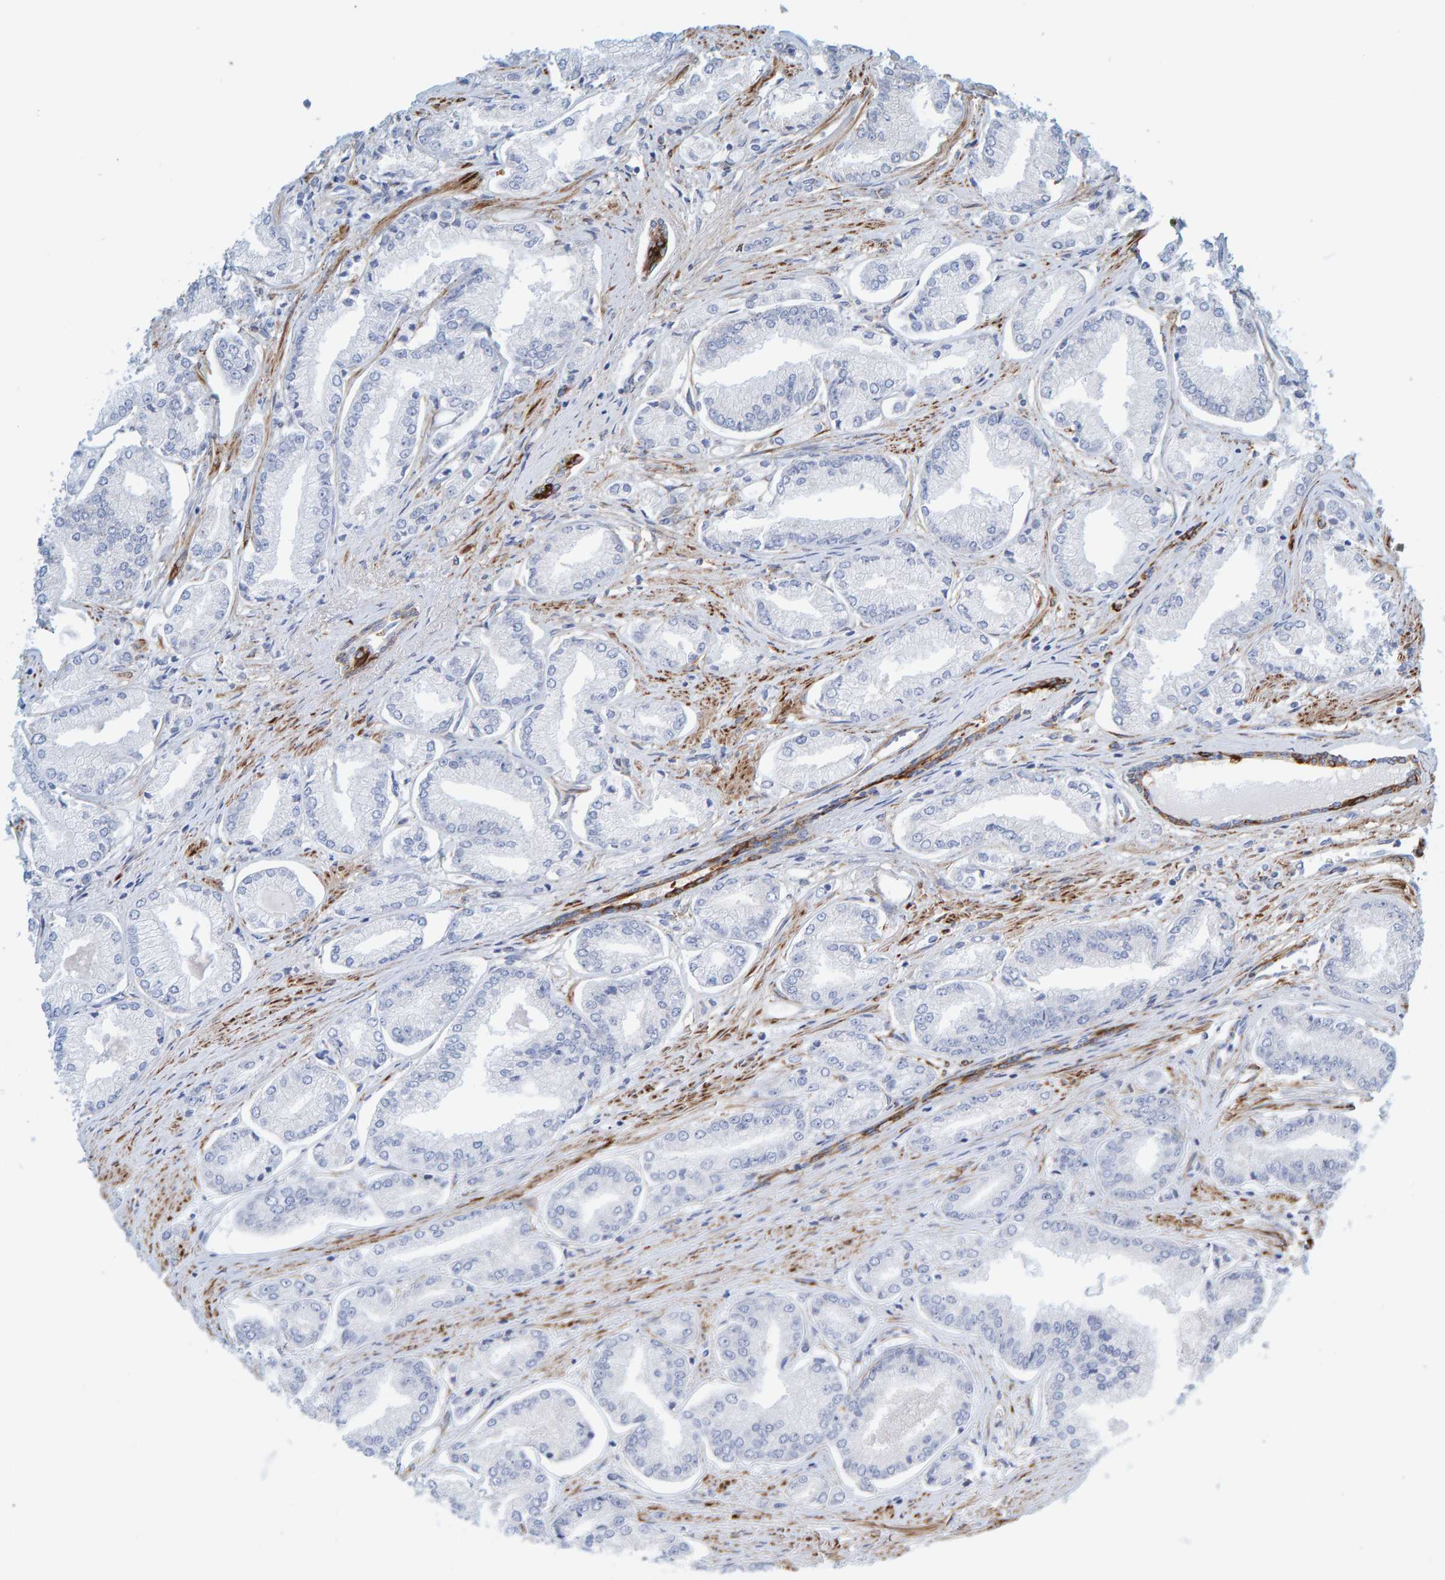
{"staining": {"intensity": "negative", "quantity": "none", "location": "none"}, "tissue": "prostate cancer", "cell_type": "Tumor cells", "image_type": "cancer", "snomed": [{"axis": "morphology", "description": "Adenocarcinoma, Low grade"}, {"axis": "topography", "description": "Prostate"}], "caption": "High power microscopy histopathology image of an IHC histopathology image of prostate cancer (low-grade adenocarcinoma), revealing no significant positivity in tumor cells.", "gene": "MAP1B", "patient": {"sex": "male", "age": 52}}